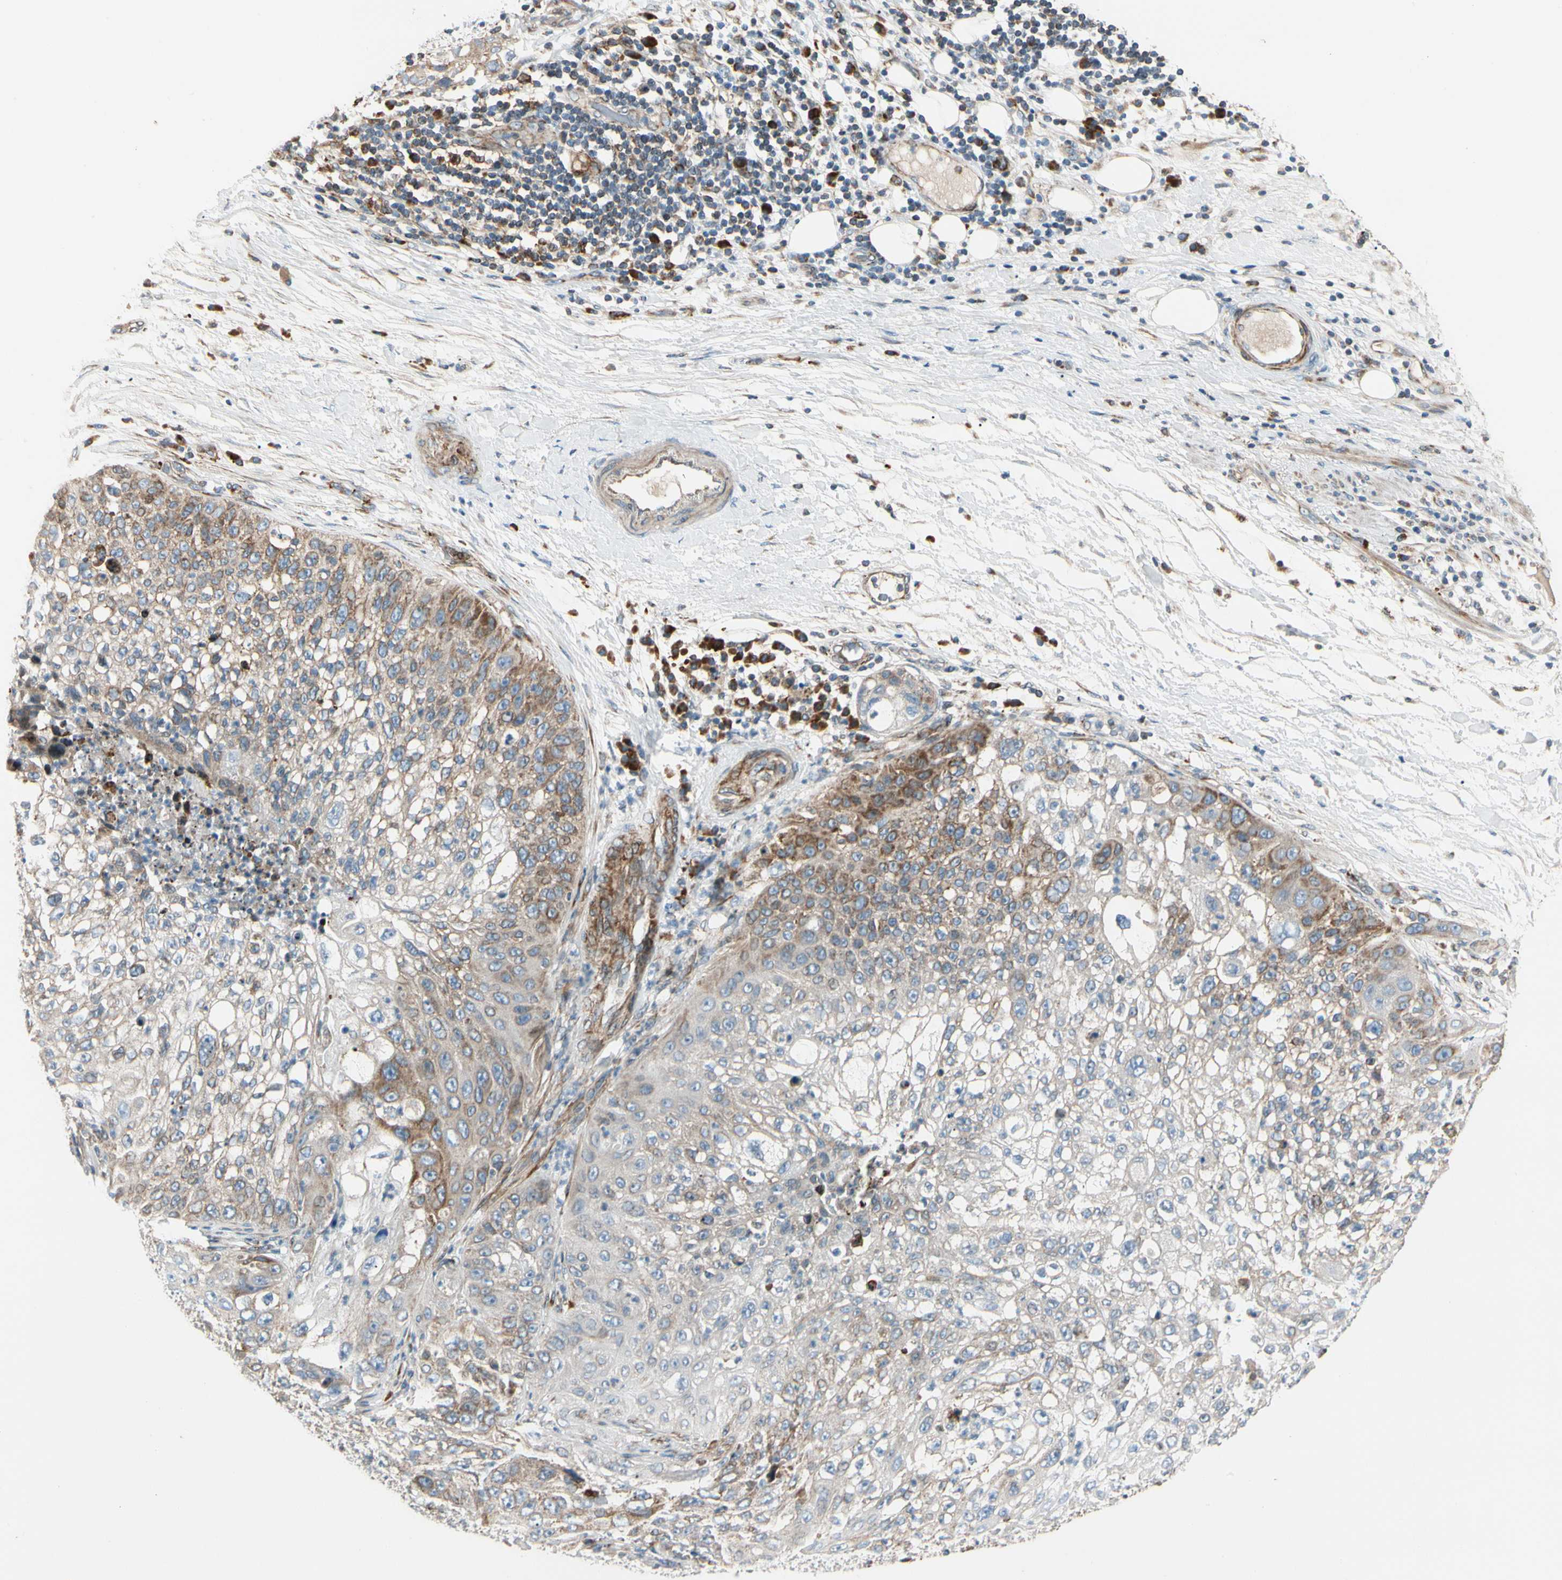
{"staining": {"intensity": "moderate", "quantity": ">75%", "location": "cytoplasmic/membranous"}, "tissue": "lung cancer", "cell_type": "Tumor cells", "image_type": "cancer", "snomed": [{"axis": "morphology", "description": "Inflammation, NOS"}, {"axis": "morphology", "description": "Squamous cell carcinoma, NOS"}, {"axis": "topography", "description": "Lymph node"}, {"axis": "topography", "description": "Soft tissue"}, {"axis": "topography", "description": "Lung"}], "caption": "Immunohistochemical staining of lung cancer demonstrates medium levels of moderate cytoplasmic/membranous positivity in approximately >75% of tumor cells. The staining was performed using DAB (3,3'-diaminobenzidine), with brown indicating positive protein expression. Nuclei are stained blue with hematoxylin.", "gene": "MRPL9", "patient": {"sex": "male", "age": 66}}